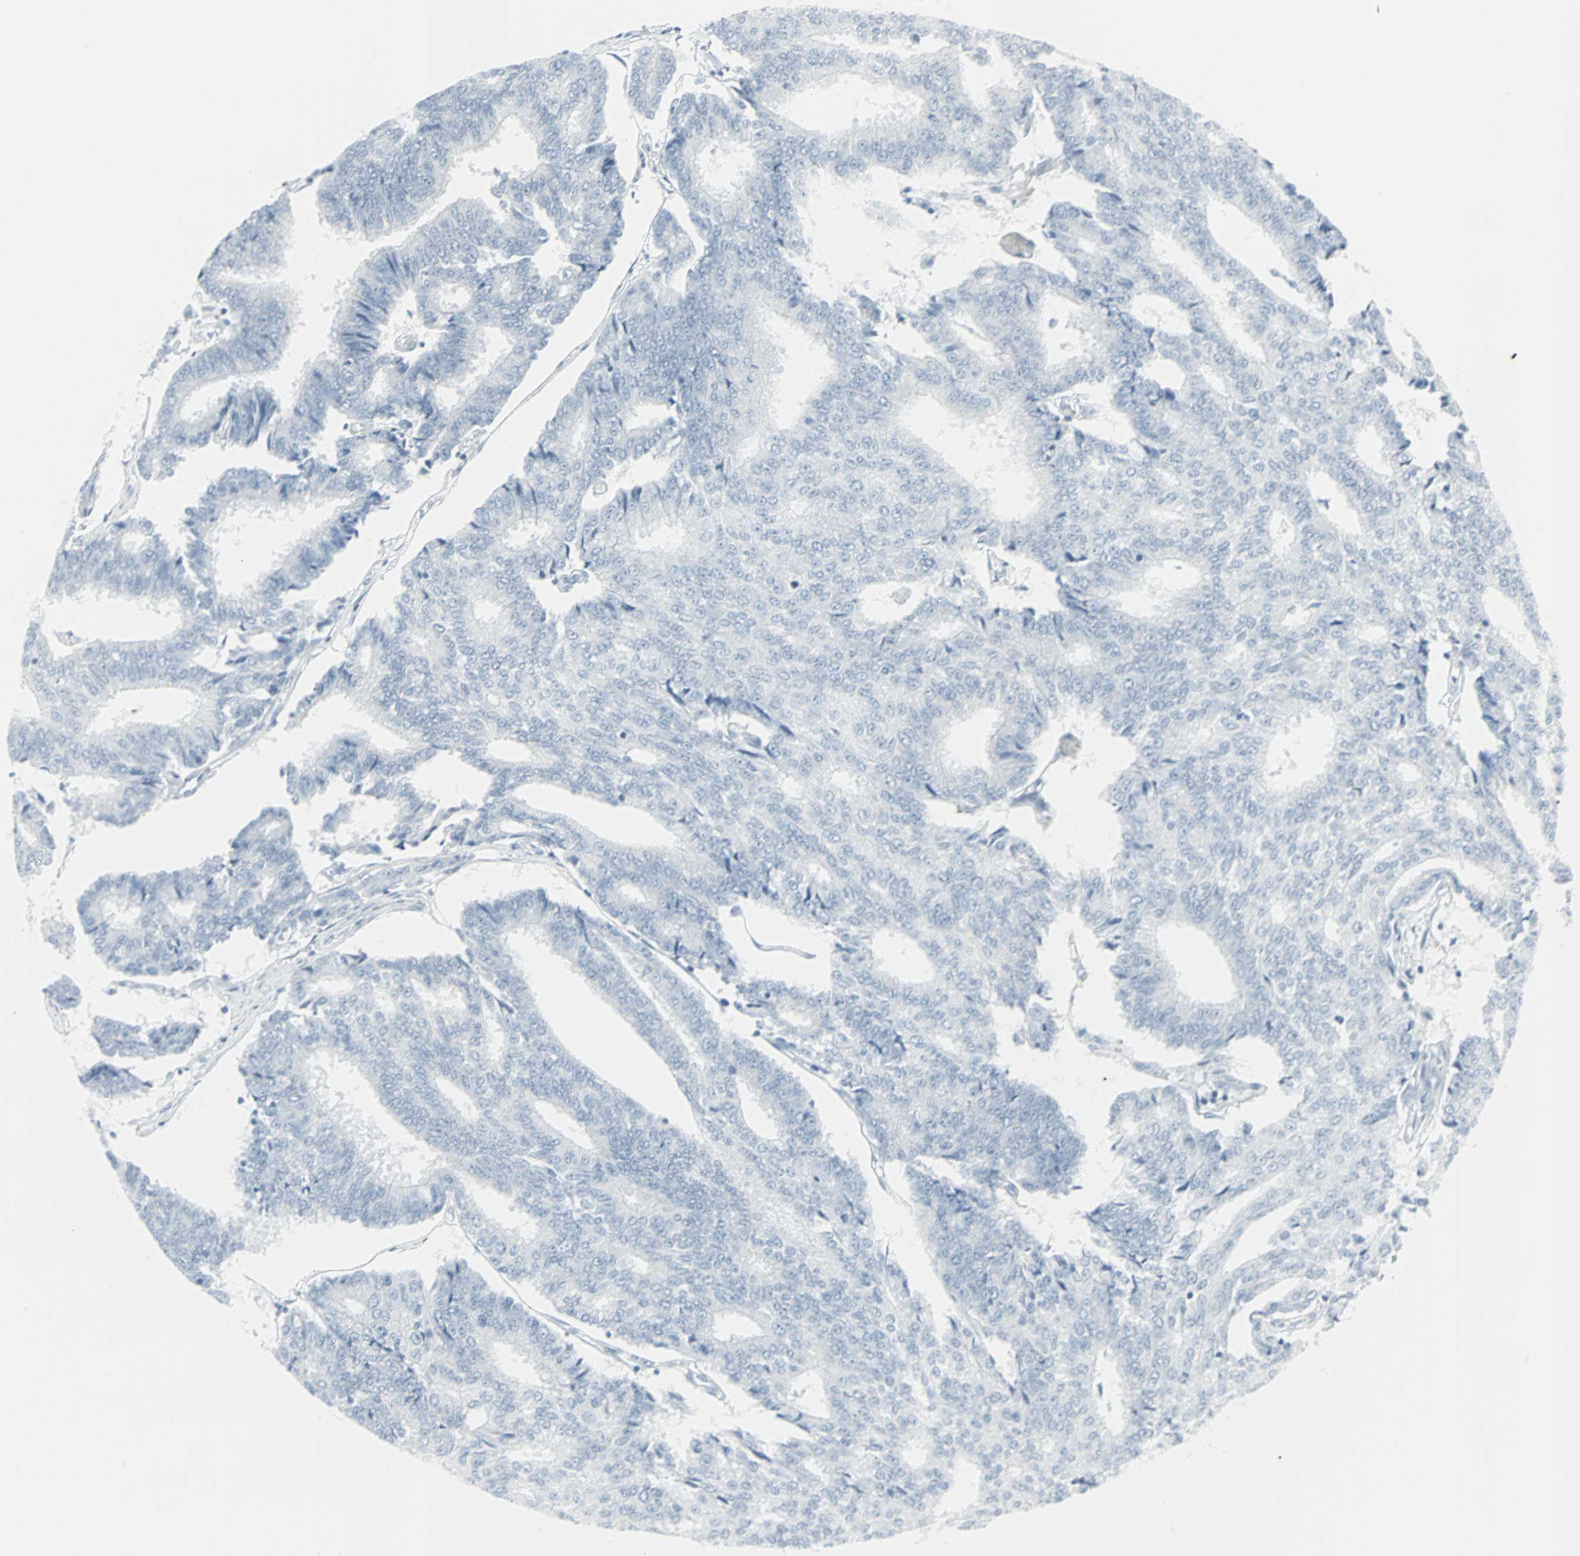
{"staining": {"intensity": "negative", "quantity": "none", "location": "none"}, "tissue": "prostate cancer", "cell_type": "Tumor cells", "image_type": "cancer", "snomed": [{"axis": "morphology", "description": "Adenocarcinoma, High grade"}, {"axis": "topography", "description": "Prostate"}], "caption": "Prostate cancer was stained to show a protein in brown. There is no significant expression in tumor cells.", "gene": "LANCL3", "patient": {"sex": "male", "age": 55}}